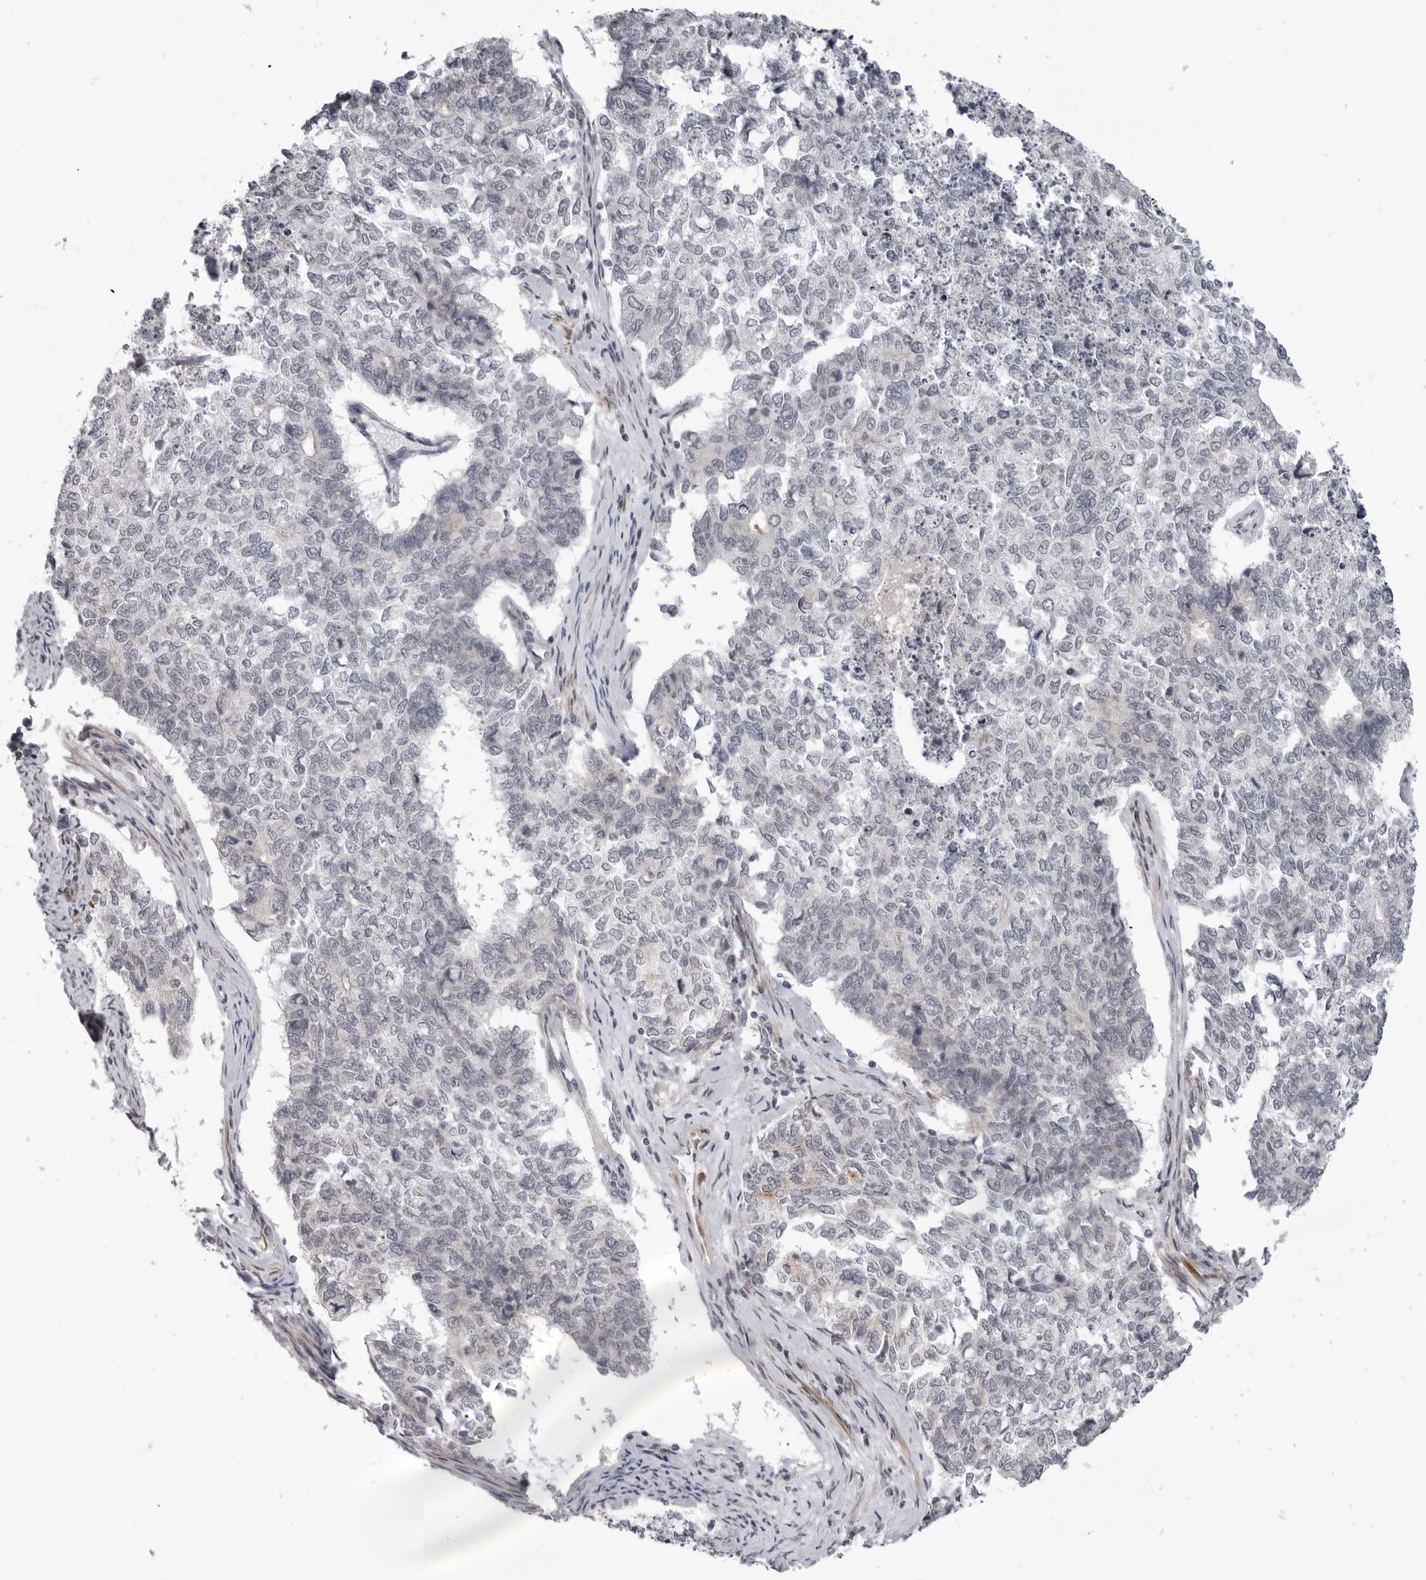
{"staining": {"intensity": "negative", "quantity": "none", "location": "none"}, "tissue": "cervical cancer", "cell_type": "Tumor cells", "image_type": "cancer", "snomed": [{"axis": "morphology", "description": "Squamous cell carcinoma, NOS"}, {"axis": "topography", "description": "Cervix"}], "caption": "DAB (3,3'-diaminobenzidine) immunohistochemical staining of human squamous cell carcinoma (cervical) reveals no significant positivity in tumor cells.", "gene": "ADAMTS5", "patient": {"sex": "female", "age": 63}}